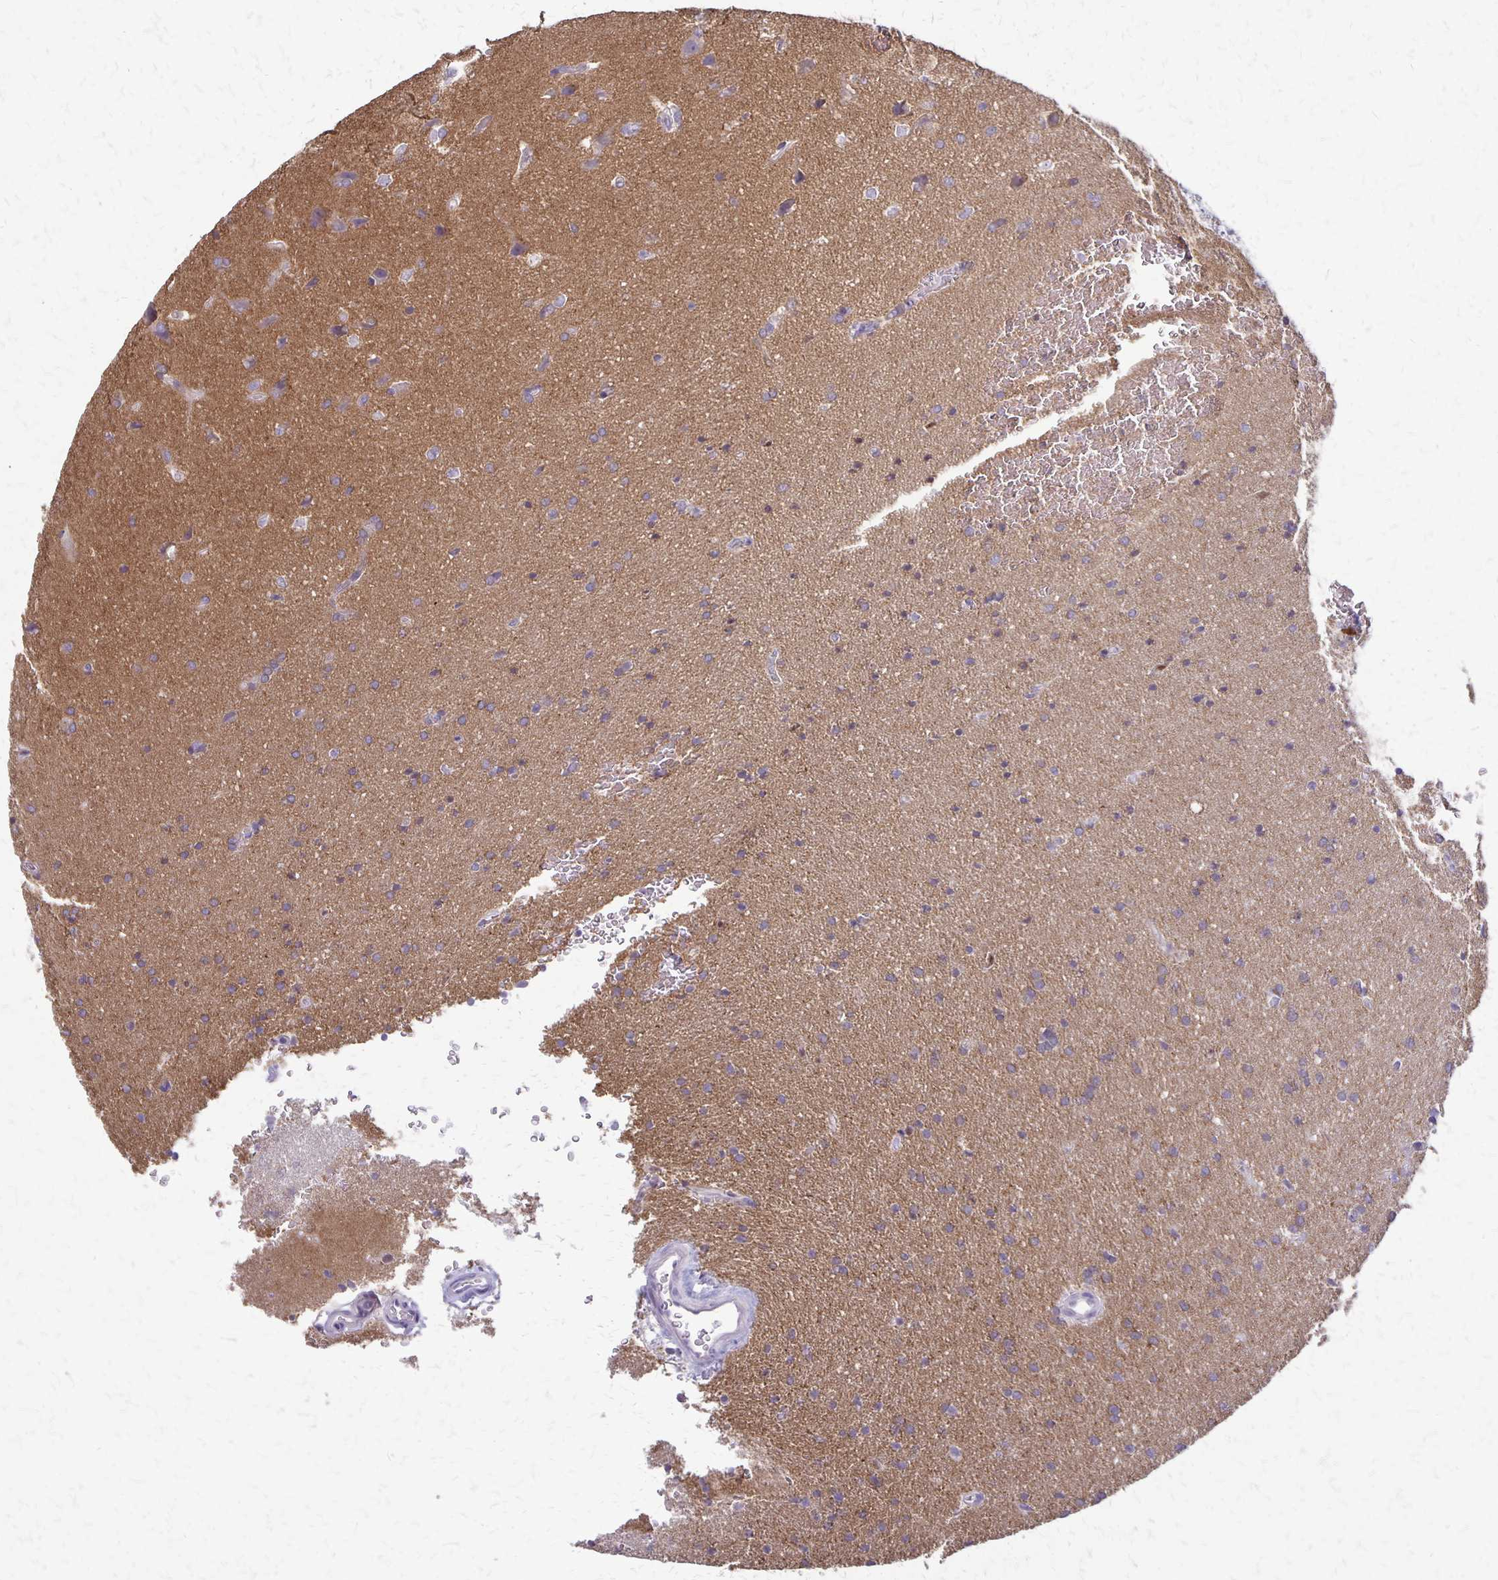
{"staining": {"intensity": "negative", "quantity": "none", "location": "none"}, "tissue": "glioma", "cell_type": "Tumor cells", "image_type": "cancer", "snomed": [{"axis": "morphology", "description": "Glioma, malignant, Low grade"}, {"axis": "topography", "description": "Brain"}], "caption": "Immunohistochemistry photomicrograph of human glioma stained for a protein (brown), which exhibits no positivity in tumor cells.", "gene": "SEPTIN5", "patient": {"sex": "female", "age": 34}}